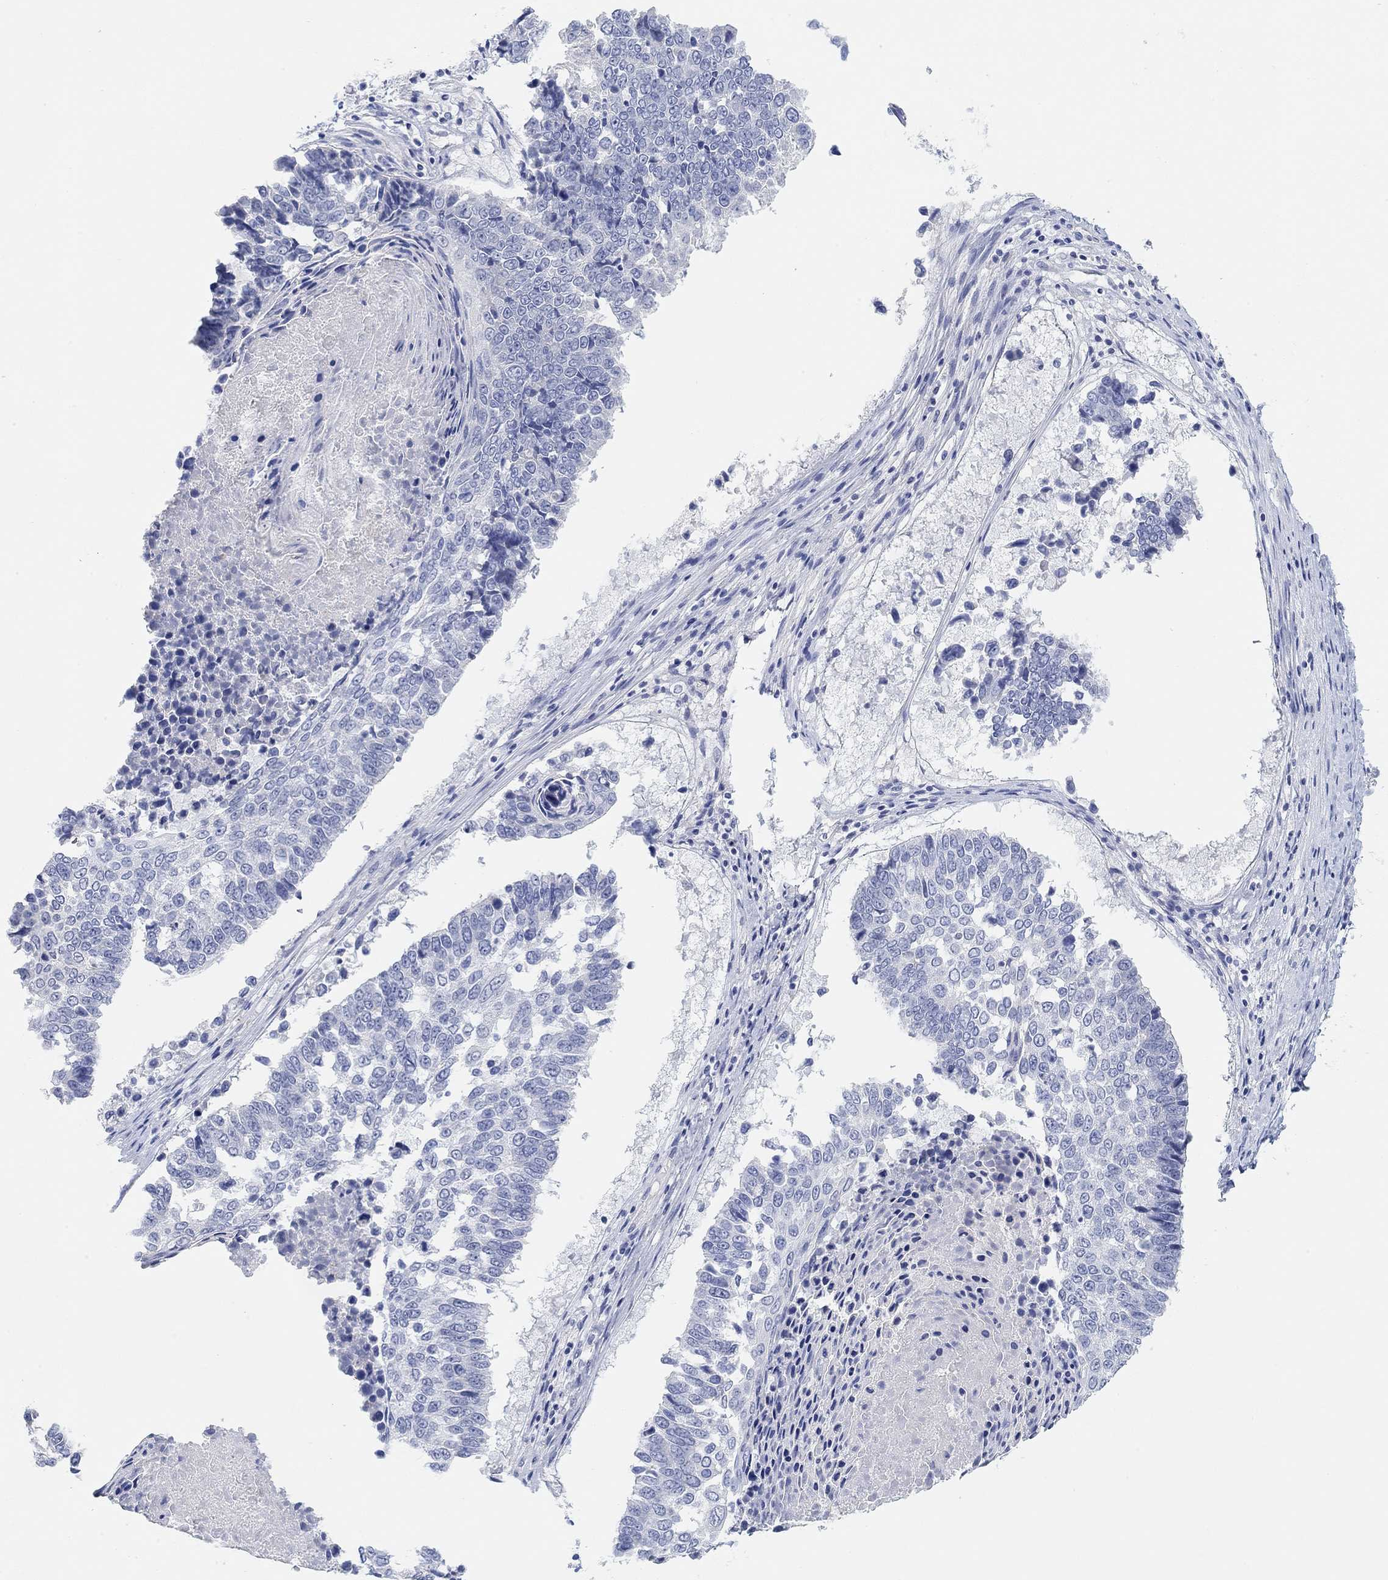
{"staining": {"intensity": "negative", "quantity": "none", "location": "none"}, "tissue": "lung cancer", "cell_type": "Tumor cells", "image_type": "cancer", "snomed": [{"axis": "morphology", "description": "Squamous cell carcinoma, NOS"}, {"axis": "topography", "description": "Lung"}], "caption": "Lung cancer was stained to show a protein in brown. There is no significant staining in tumor cells.", "gene": "VAT1L", "patient": {"sex": "male", "age": 73}}